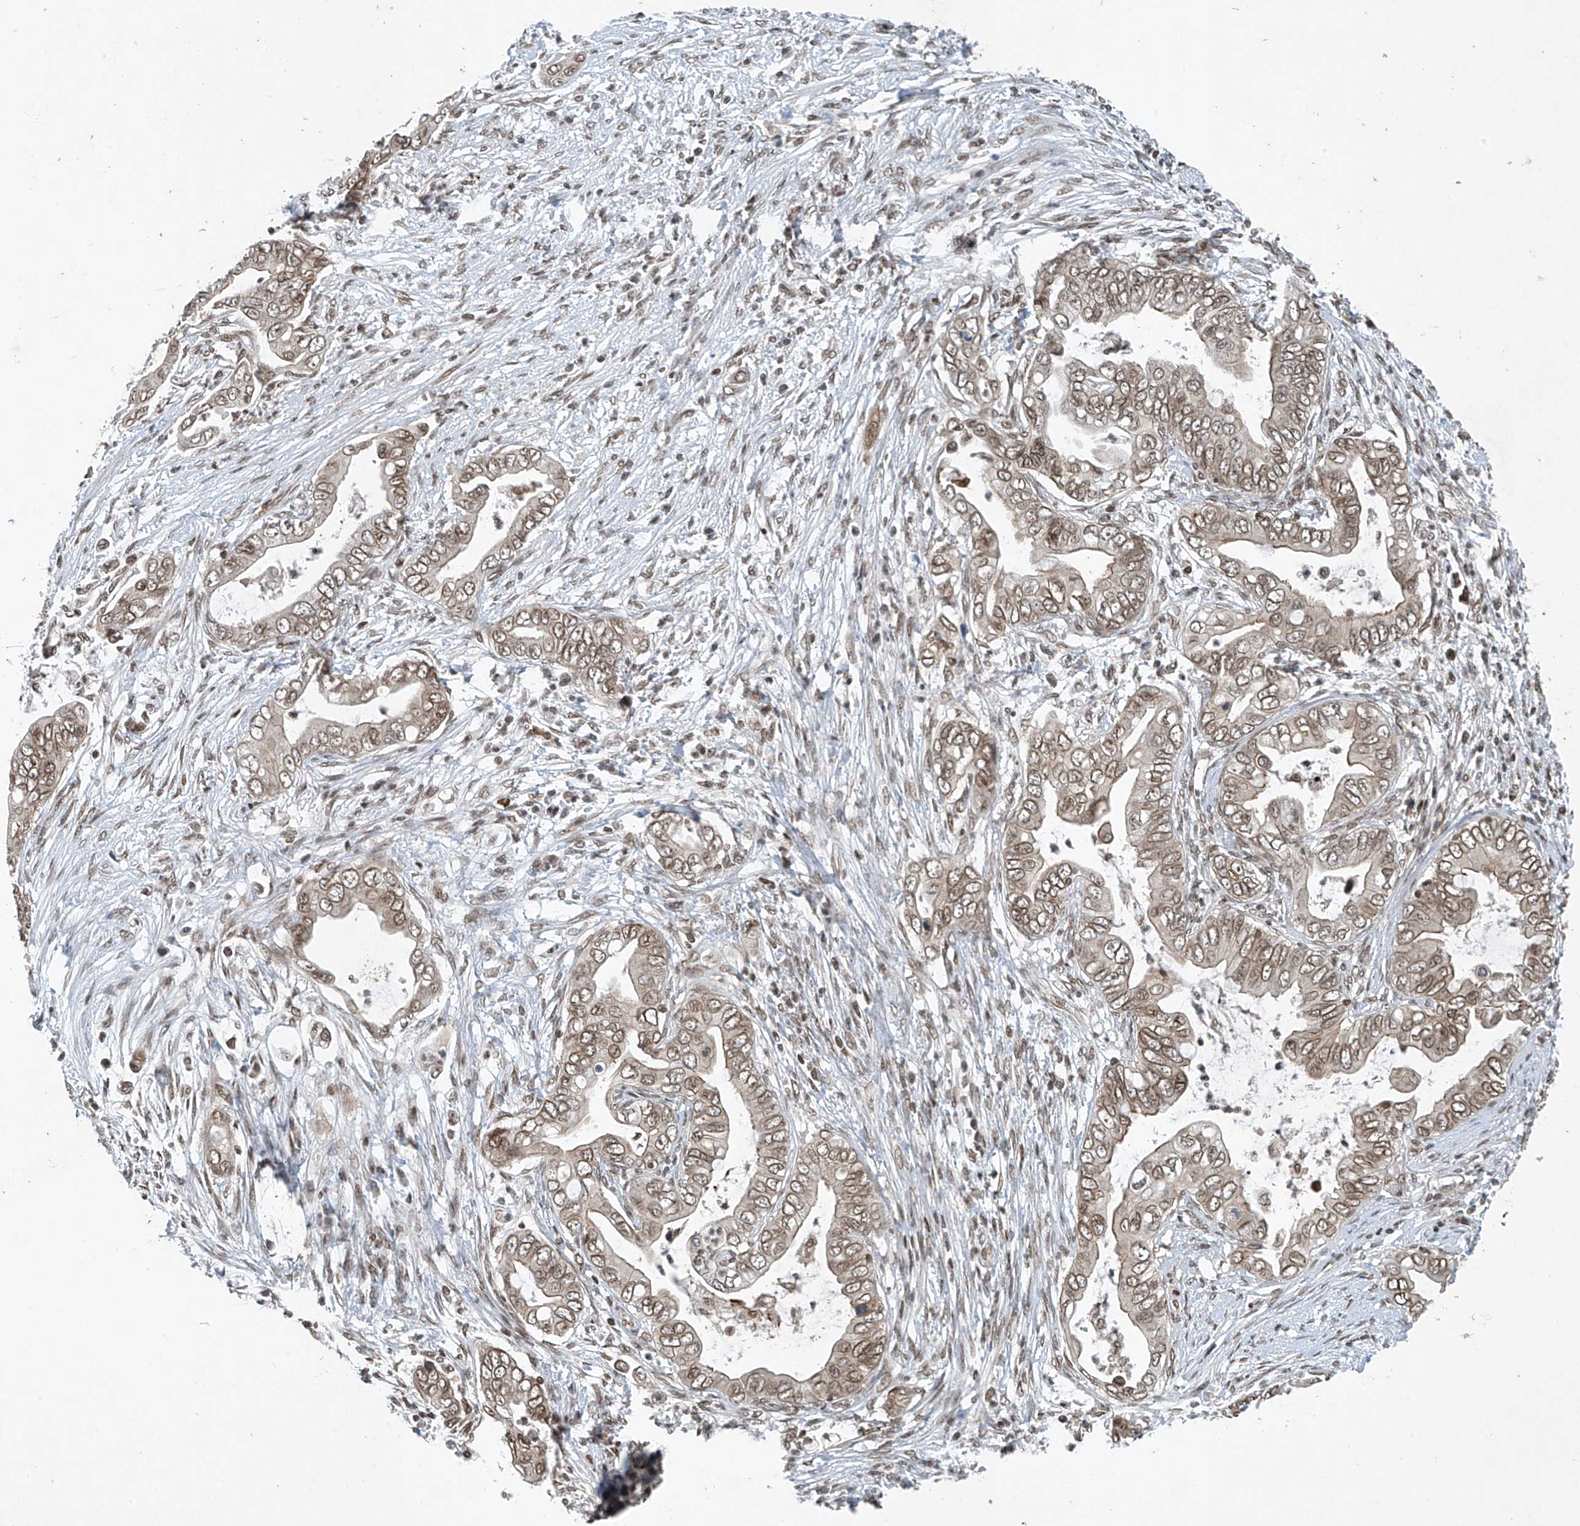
{"staining": {"intensity": "weak", "quantity": ">75%", "location": "cytoplasmic/membranous,nuclear"}, "tissue": "pancreatic cancer", "cell_type": "Tumor cells", "image_type": "cancer", "snomed": [{"axis": "morphology", "description": "Adenocarcinoma, NOS"}, {"axis": "topography", "description": "Pancreas"}], "caption": "A brown stain shows weak cytoplasmic/membranous and nuclear positivity of a protein in pancreatic adenocarcinoma tumor cells.", "gene": "TAF8", "patient": {"sex": "male", "age": 75}}